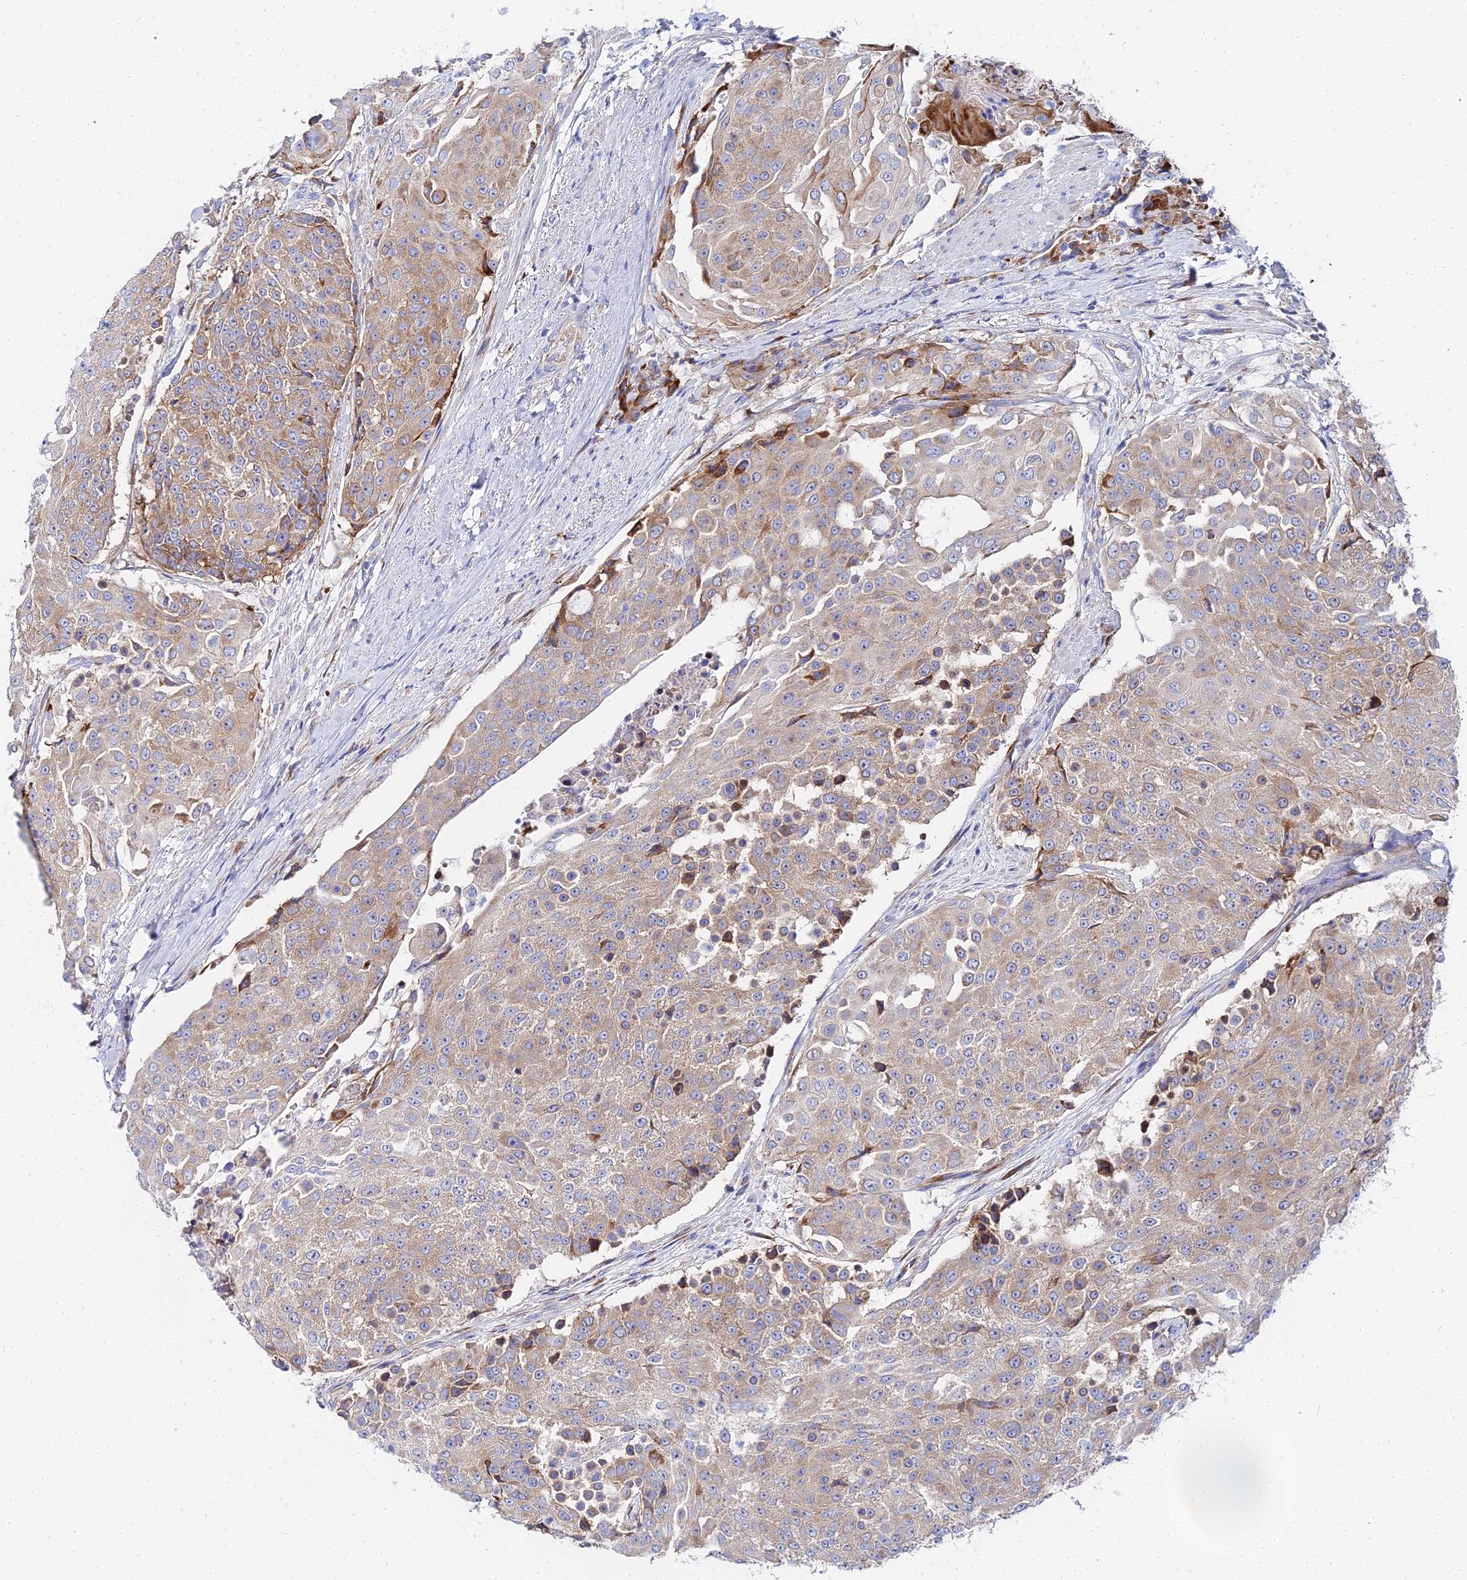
{"staining": {"intensity": "weak", "quantity": ">75%", "location": "cytoplasmic/membranous"}, "tissue": "urothelial cancer", "cell_type": "Tumor cells", "image_type": "cancer", "snomed": [{"axis": "morphology", "description": "Urothelial carcinoma, High grade"}, {"axis": "topography", "description": "Urinary bladder"}], "caption": "Urothelial carcinoma (high-grade) stained with a brown dye displays weak cytoplasmic/membranous positive expression in about >75% of tumor cells.", "gene": "PTTG1", "patient": {"sex": "female", "age": 63}}